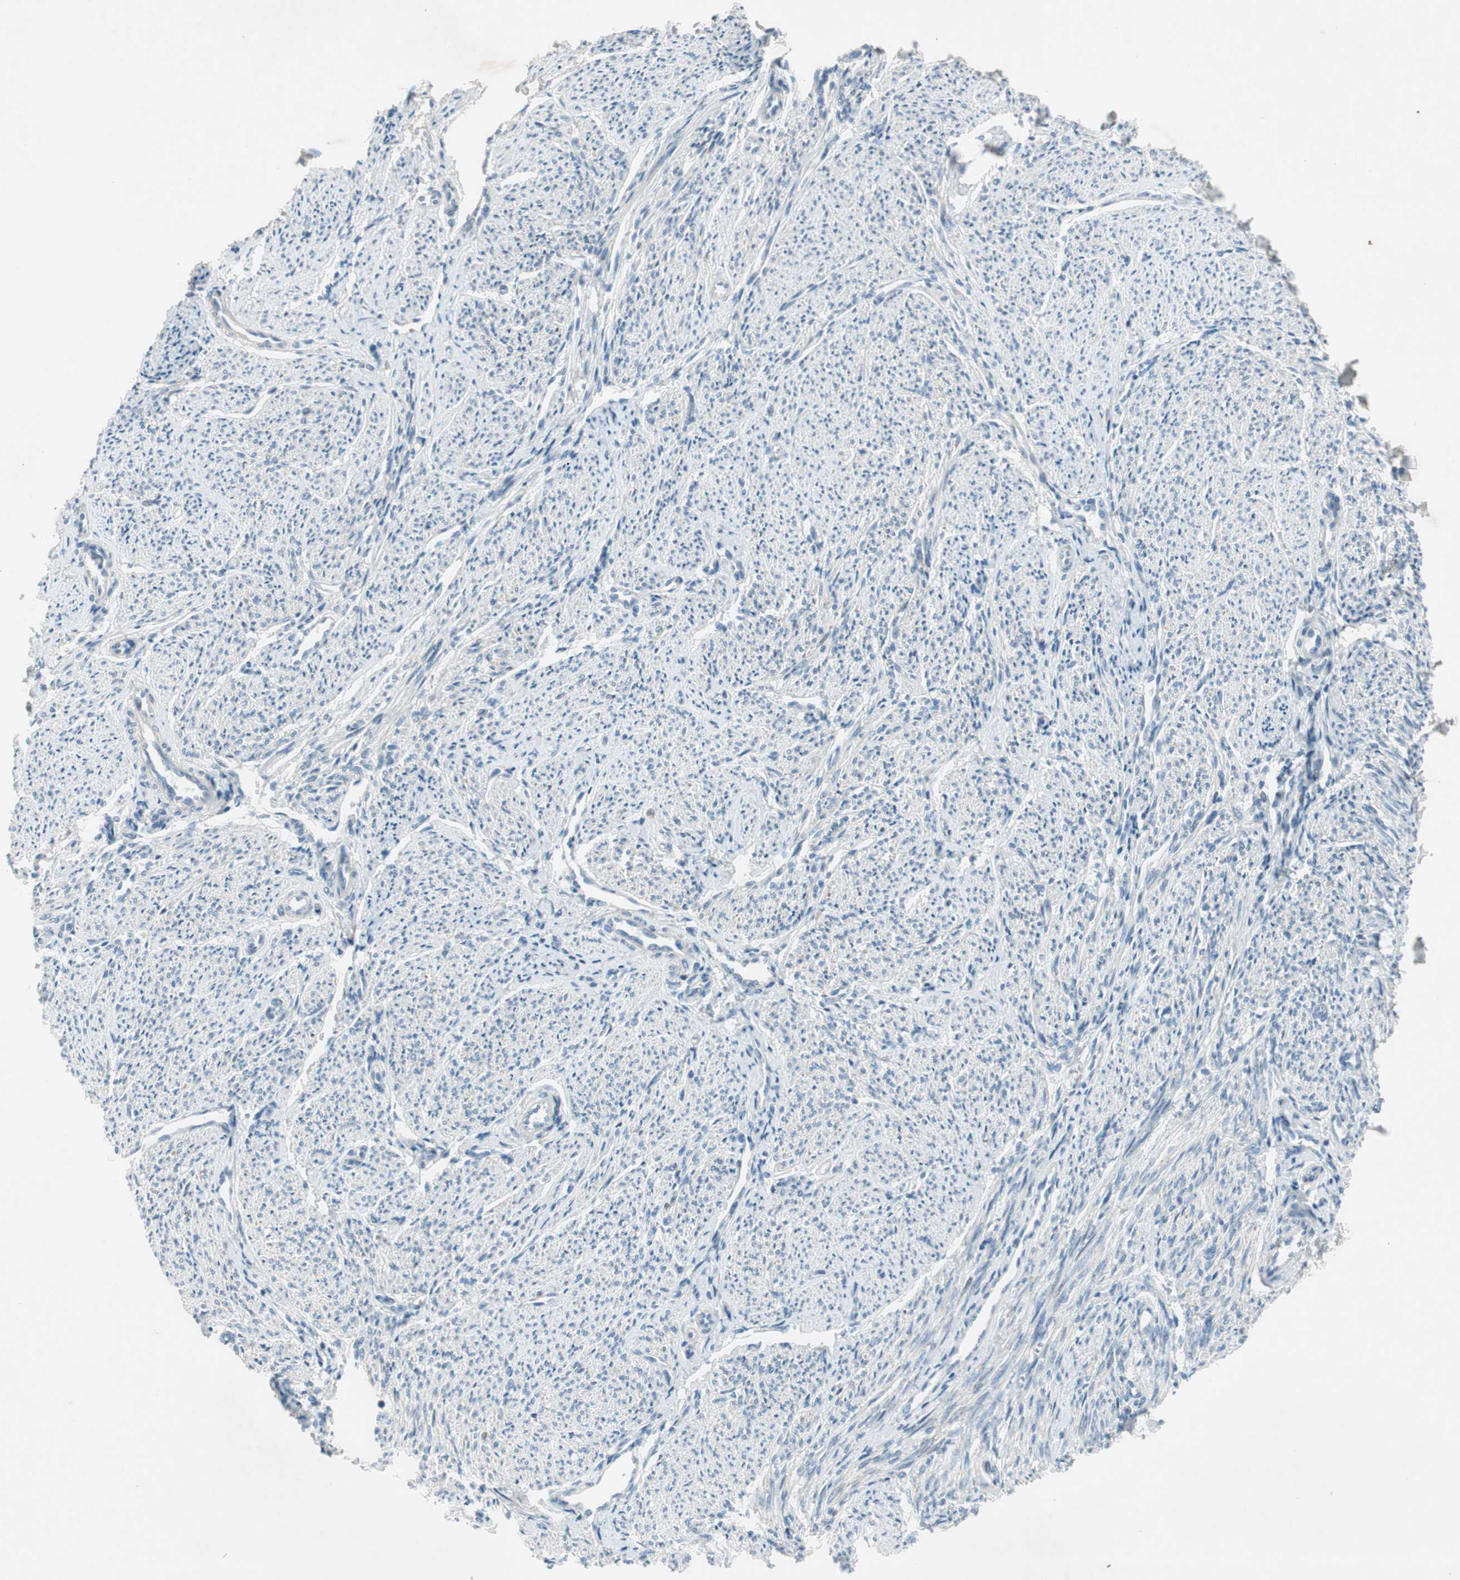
{"staining": {"intensity": "negative", "quantity": "none", "location": "none"}, "tissue": "smooth muscle", "cell_type": "Smooth muscle cells", "image_type": "normal", "snomed": [{"axis": "morphology", "description": "Normal tissue, NOS"}, {"axis": "topography", "description": "Smooth muscle"}], "caption": "IHC micrograph of benign human smooth muscle stained for a protein (brown), which demonstrates no staining in smooth muscle cells. The staining was performed using DAB (3,3'-diaminobenzidine) to visualize the protein expression in brown, while the nuclei were stained in blue with hematoxylin (Magnification: 20x).", "gene": "PRRG4", "patient": {"sex": "female", "age": 65}}